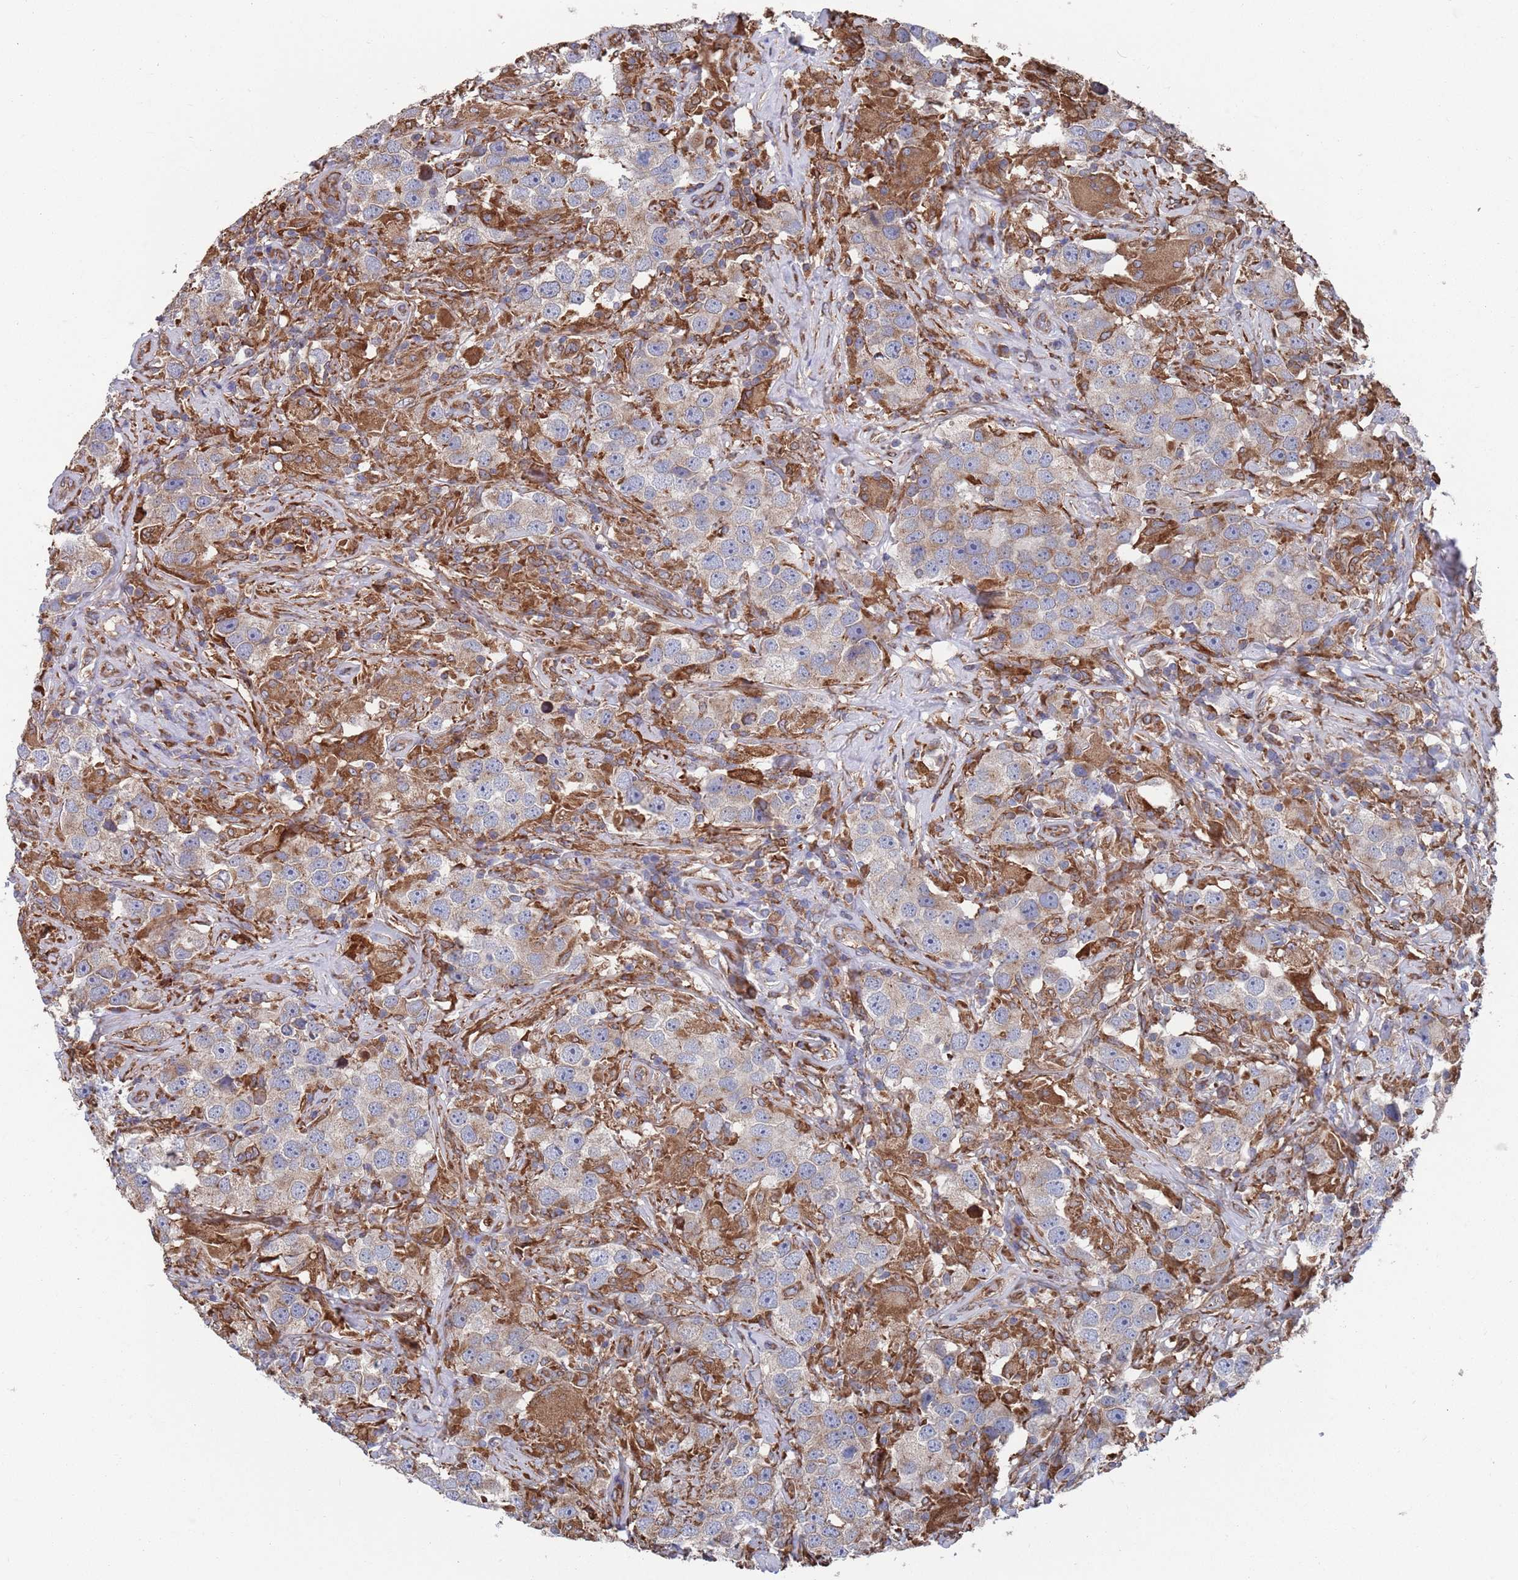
{"staining": {"intensity": "moderate", "quantity": "<25%", "location": "cytoplasmic/membranous"}, "tissue": "testis cancer", "cell_type": "Tumor cells", "image_type": "cancer", "snomed": [{"axis": "morphology", "description": "Seminoma, NOS"}, {"axis": "topography", "description": "Testis"}], "caption": "Testis cancer tissue exhibits moderate cytoplasmic/membranous expression in about <25% of tumor cells (brown staining indicates protein expression, while blue staining denotes nuclei).", "gene": "GID8", "patient": {"sex": "male", "age": 49}}